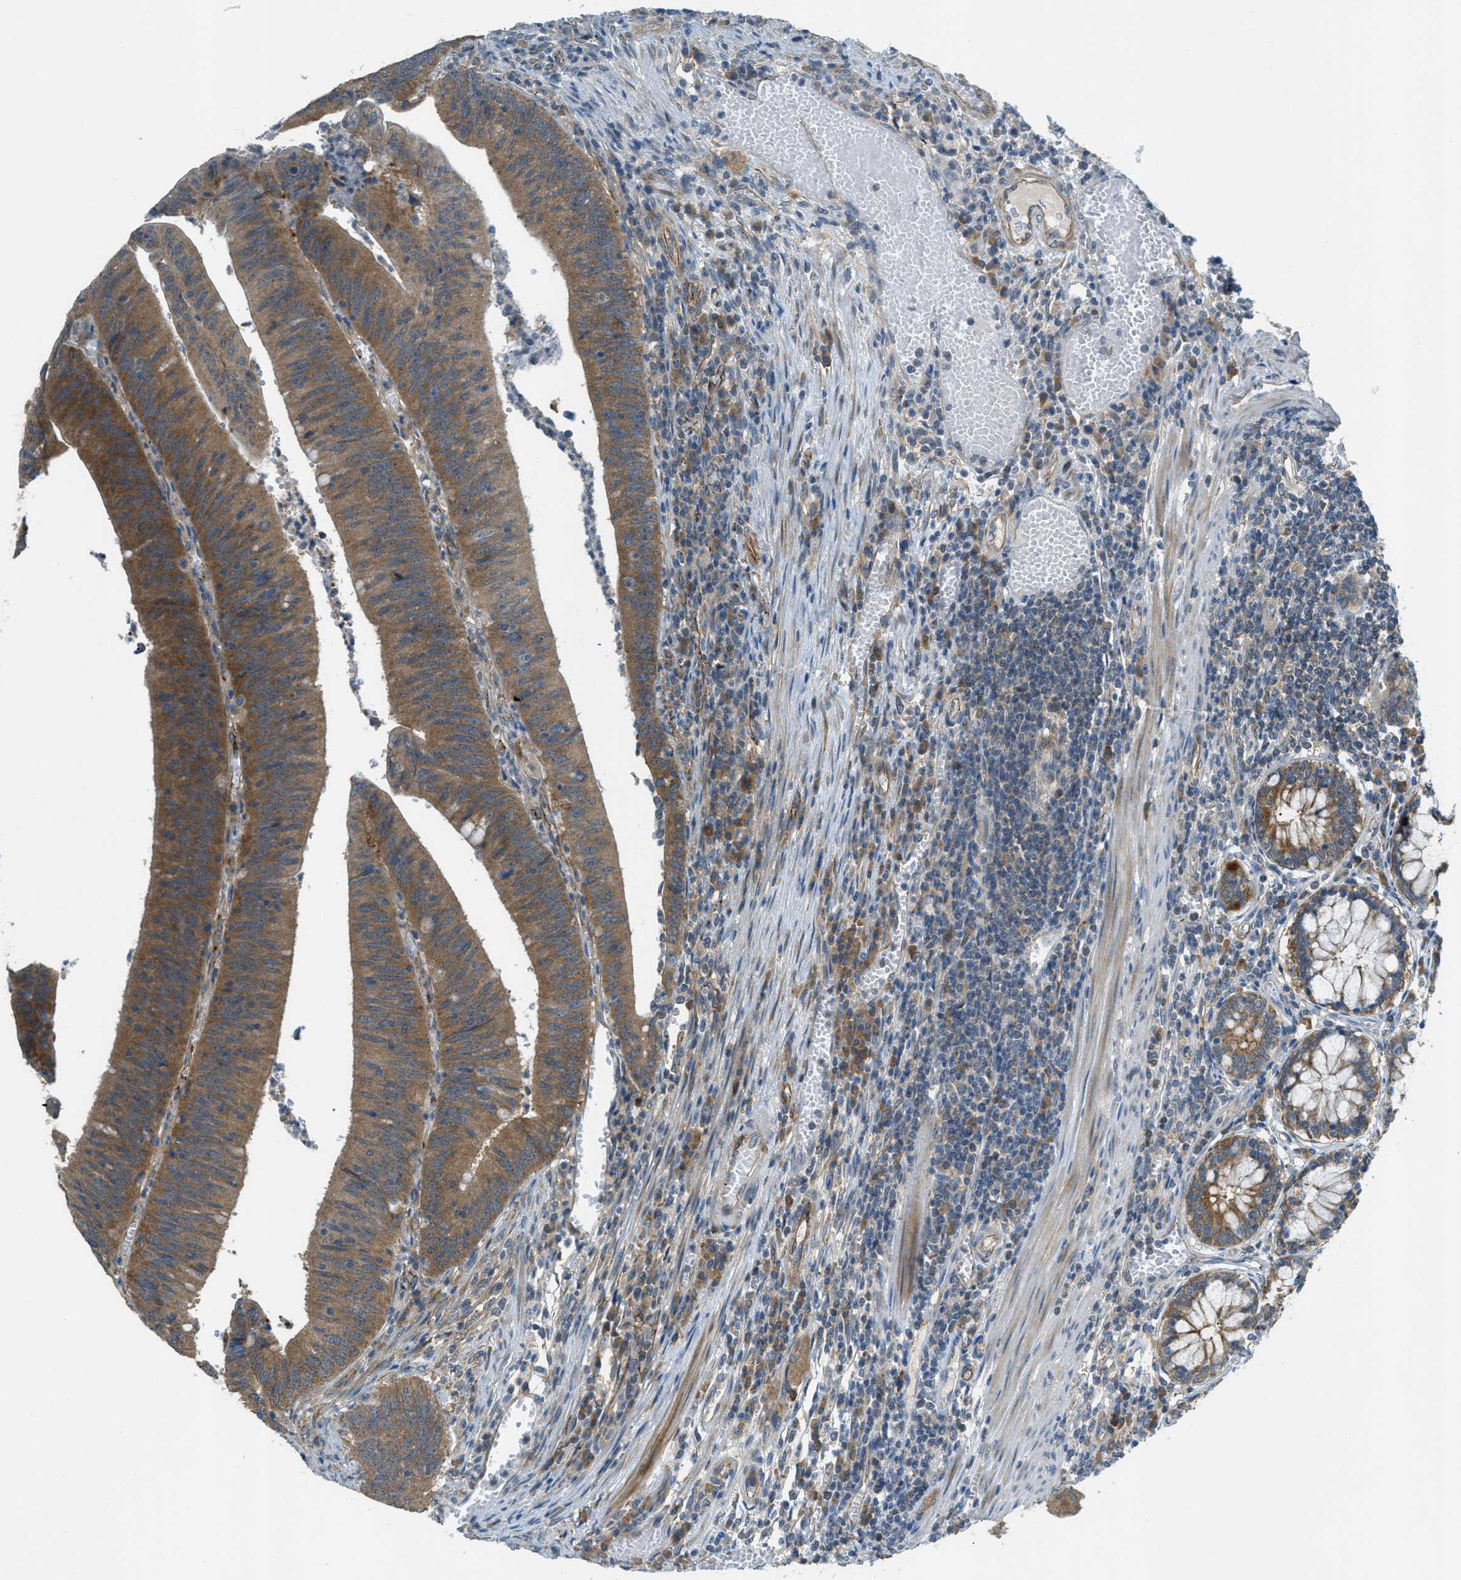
{"staining": {"intensity": "moderate", "quantity": ">75%", "location": "cytoplasmic/membranous"}, "tissue": "colorectal cancer", "cell_type": "Tumor cells", "image_type": "cancer", "snomed": [{"axis": "morphology", "description": "Normal tissue, NOS"}, {"axis": "morphology", "description": "Adenocarcinoma, NOS"}, {"axis": "topography", "description": "Rectum"}], "caption": "Colorectal cancer stained for a protein displays moderate cytoplasmic/membranous positivity in tumor cells.", "gene": "JCAD", "patient": {"sex": "female", "age": 66}}